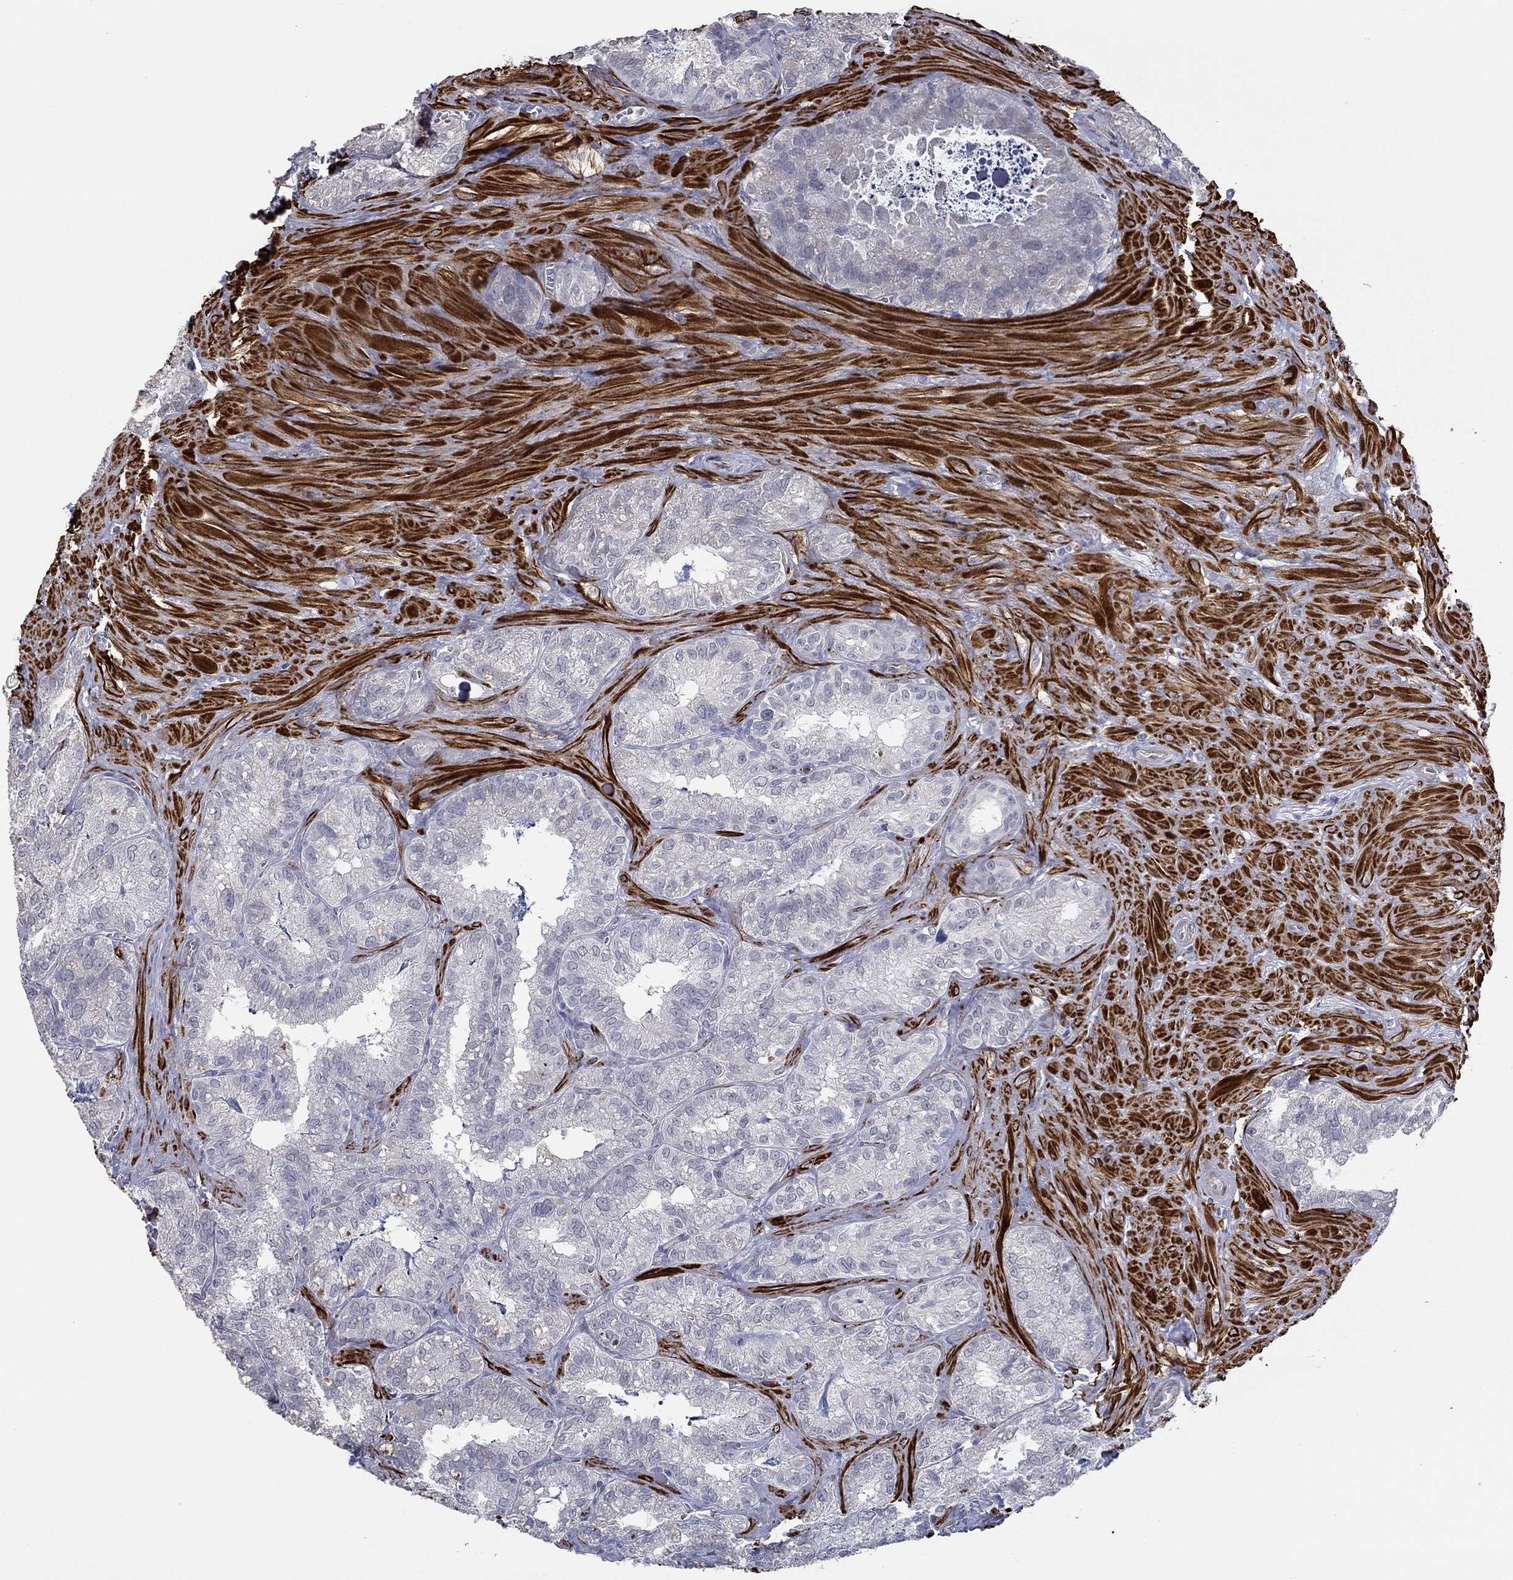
{"staining": {"intensity": "negative", "quantity": "none", "location": "none"}, "tissue": "seminal vesicle", "cell_type": "Glandular cells", "image_type": "normal", "snomed": [{"axis": "morphology", "description": "Normal tissue, NOS"}, {"axis": "topography", "description": "Seminal veicle"}], "caption": "High power microscopy image of an IHC image of unremarkable seminal vesicle, revealing no significant positivity in glandular cells.", "gene": "IP6K3", "patient": {"sex": "male", "age": 57}}